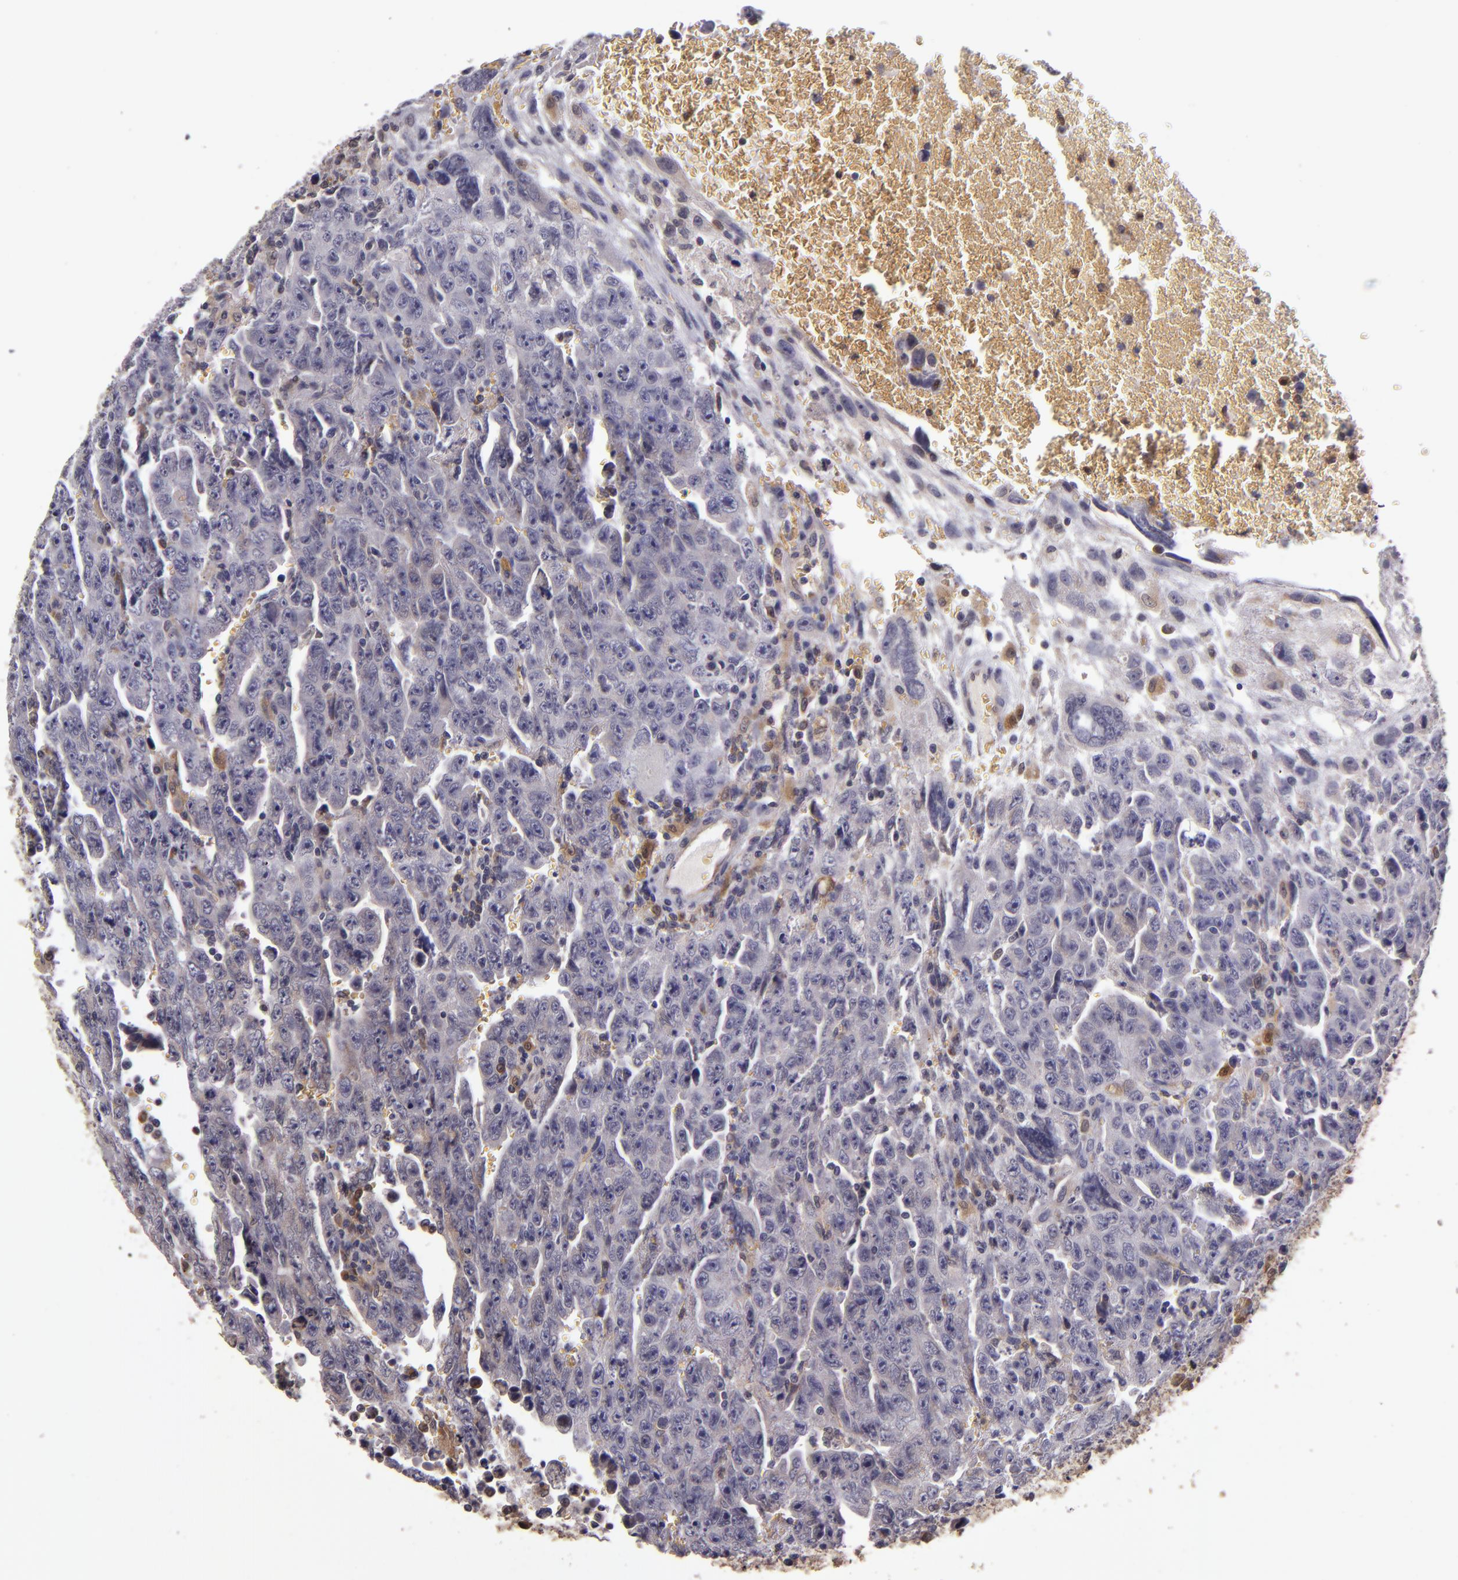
{"staining": {"intensity": "negative", "quantity": "none", "location": "none"}, "tissue": "testis cancer", "cell_type": "Tumor cells", "image_type": "cancer", "snomed": [{"axis": "morphology", "description": "Carcinoma, Embryonal, NOS"}, {"axis": "topography", "description": "Testis"}], "caption": "This micrograph is of testis cancer (embryonal carcinoma) stained with IHC to label a protein in brown with the nuclei are counter-stained blue. There is no expression in tumor cells.", "gene": "FHIT", "patient": {"sex": "male", "age": 28}}